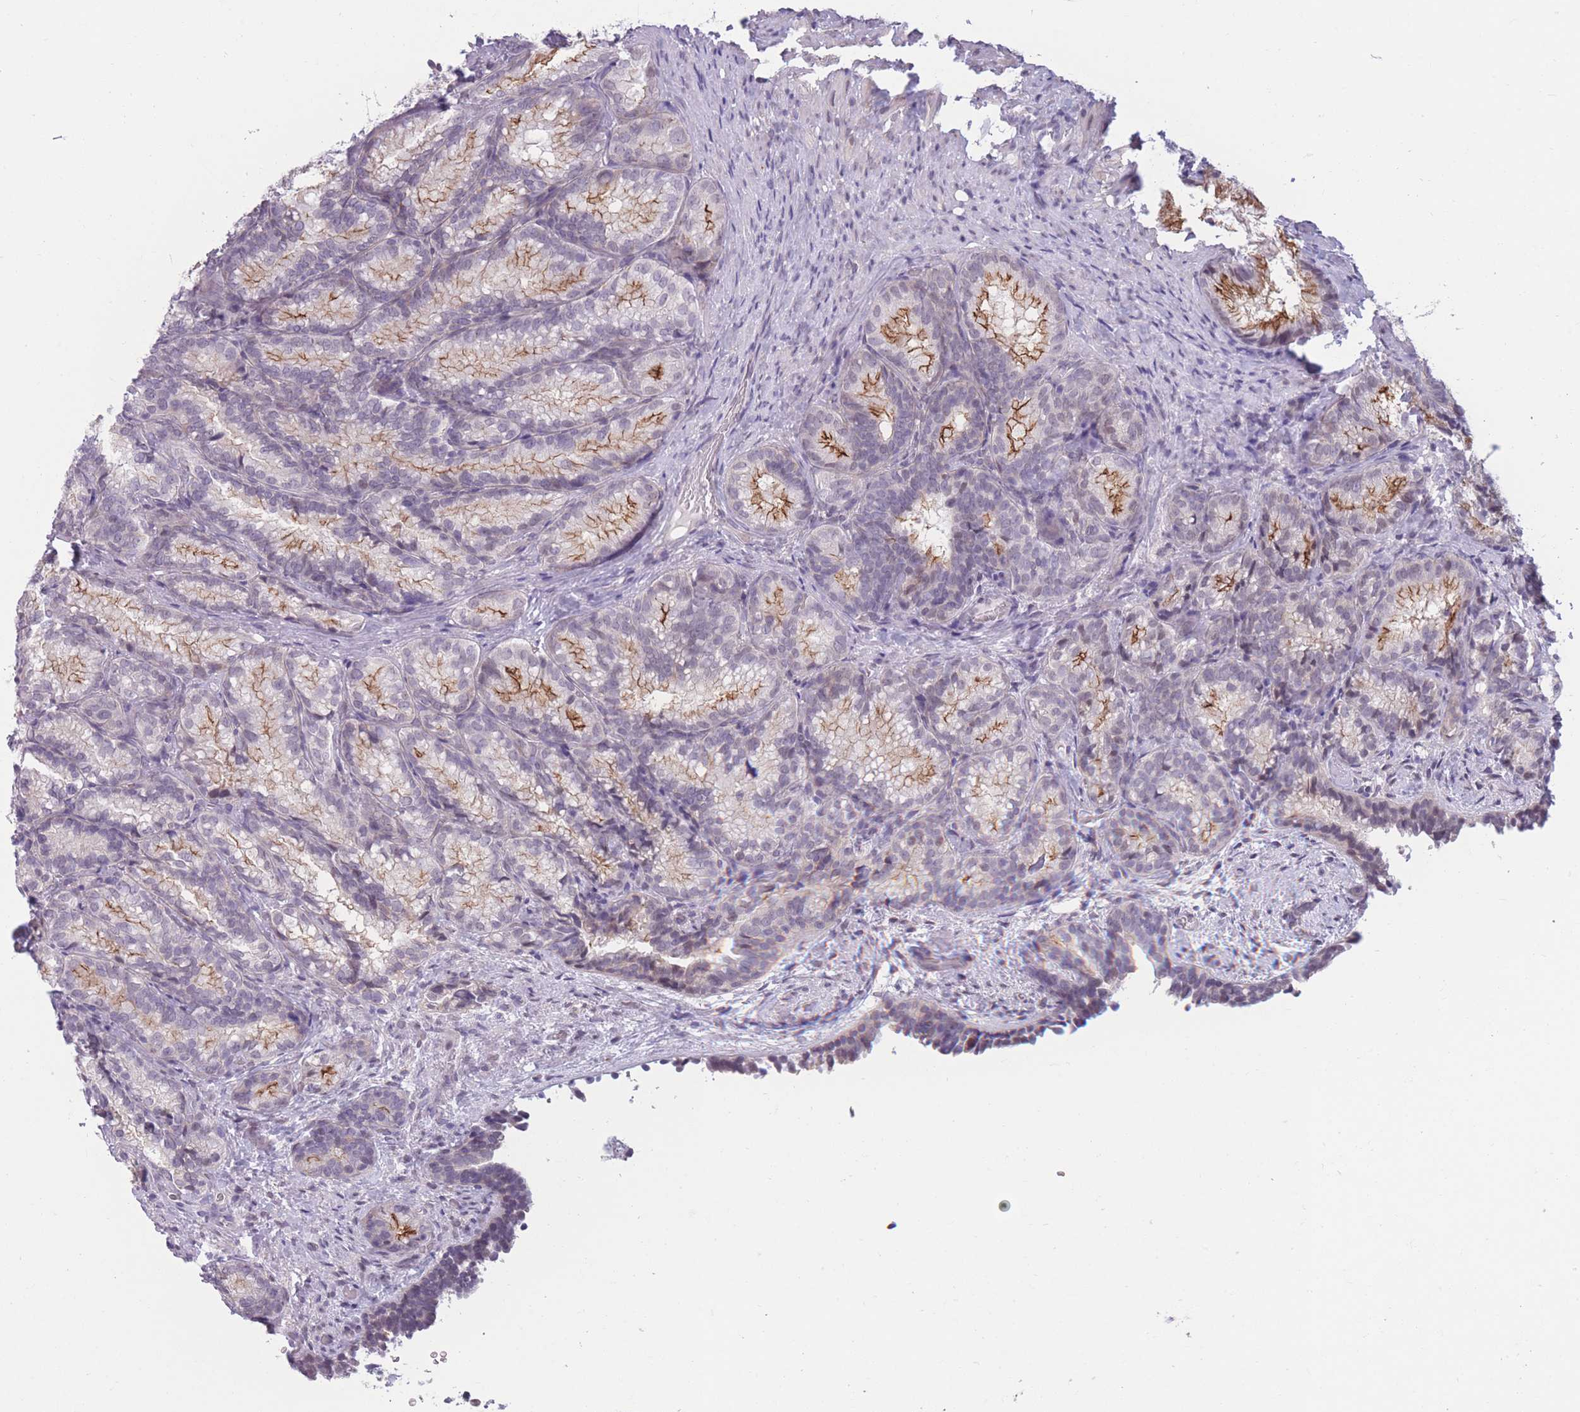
{"staining": {"intensity": "moderate", "quantity": "<25%", "location": "cytoplasmic/membranous"}, "tissue": "seminal vesicle", "cell_type": "Glandular cells", "image_type": "normal", "snomed": [{"axis": "morphology", "description": "Normal tissue, NOS"}, {"axis": "topography", "description": "Seminal veicle"}], "caption": "Immunohistochemistry (IHC) (DAB) staining of benign human seminal vesicle exhibits moderate cytoplasmic/membranous protein staining in about <25% of glandular cells. Ihc stains the protein in brown and the nuclei are stained blue.", "gene": "PODXL", "patient": {"sex": "male", "age": 58}}